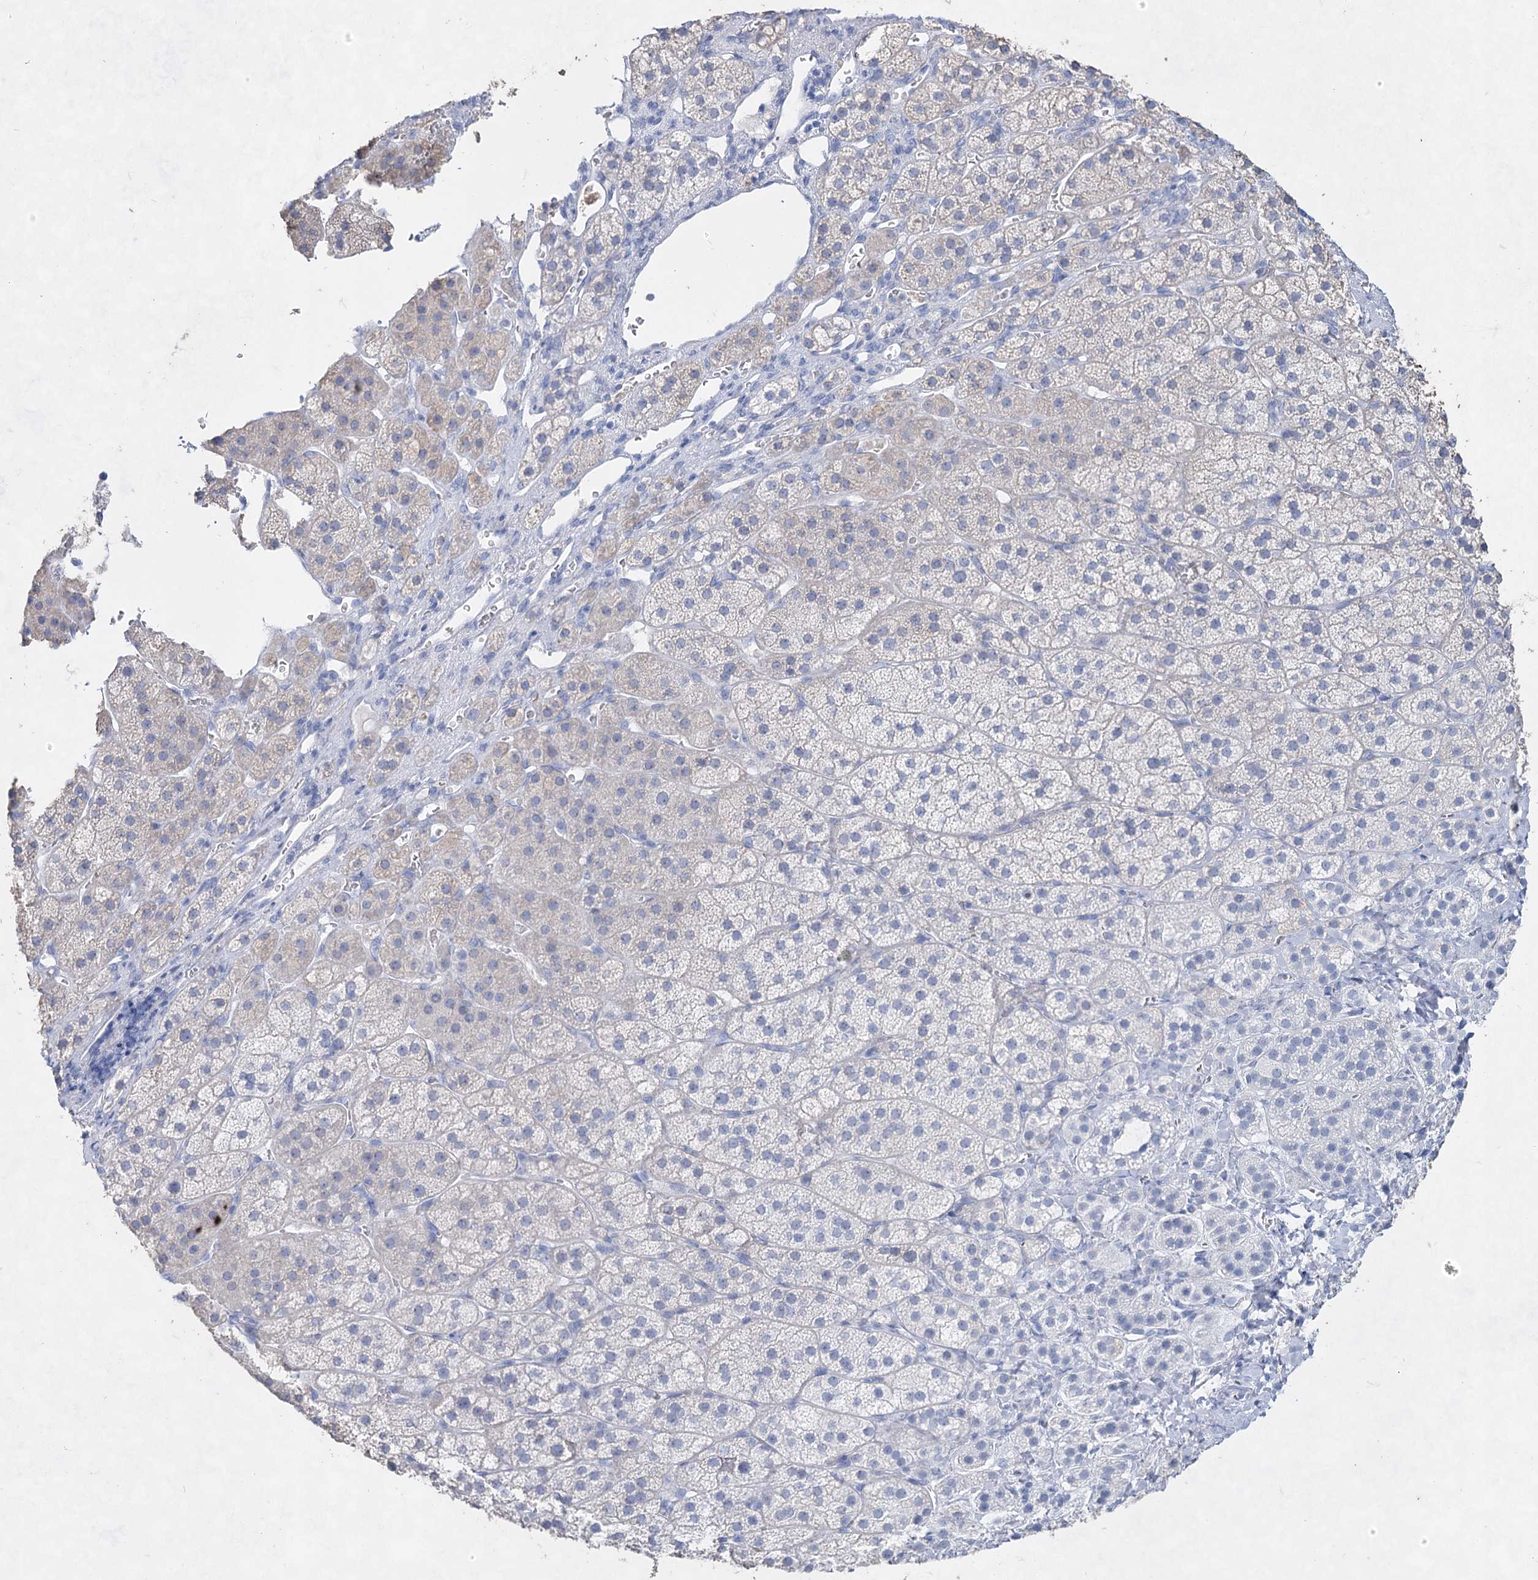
{"staining": {"intensity": "negative", "quantity": "none", "location": "none"}, "tissue": "adrenal gland", "cell_type": "Glandular cells", "image_type": "normal", "snomed": [{"axis": "morphology", "description": "Normal tissue, NOS"}, {"axis": "topography", "description": "Adrenal gland"}], "caption": "IHC photomicrograph of unremarkable adrenal gland stained for a protein (brown), which shows no expression in glandular cells.", "gene": "ACRV1", "patient": {"sex": "female", "age": 44}}